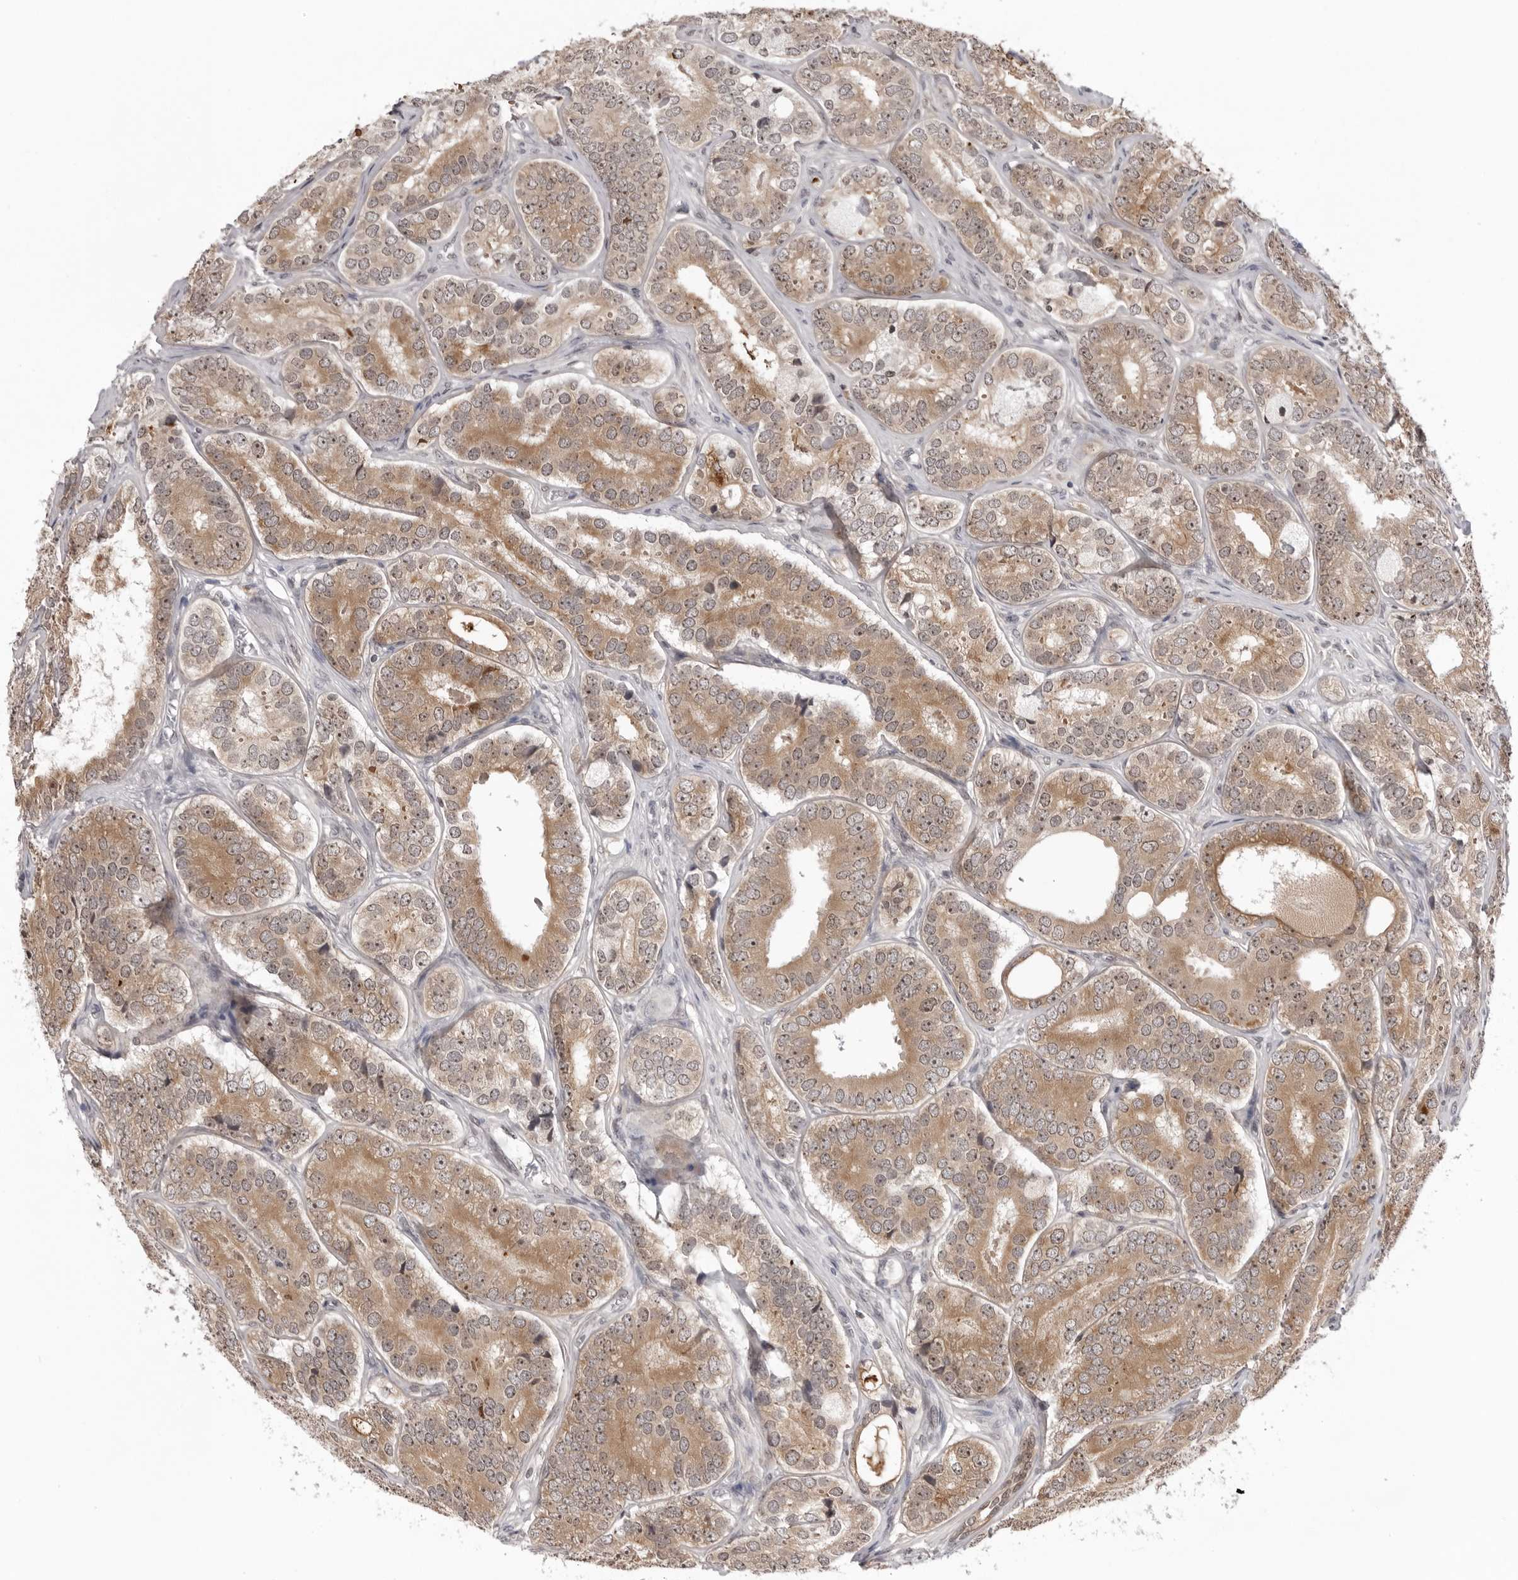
{"staining": {"intensity": "moderate", "quantity": ">75%", "location": "cytoplasmic/membranous,nuclear"}, "tissue": "prostate cancer", "cell_type": "Tumor cells", "image_type": "cancer", "snomed": [{"axis": "morphology", "description": "Adenocarcinoma, High grade"}, {"axis": "topography", "description": "Prostate"}], "caption": "Prostate adenocarcinoma (high-grade) was stained to show a protein in brown. There is medium levels of moderate cytoplasmic/membranous and nuclear staining in about >75% of tumor cells. Immunohistochemistry stains the protein in brown and the nuclei are stained blue.", "gene": "EXOSC10", "patient": {"sex": "male", "age": 56}}